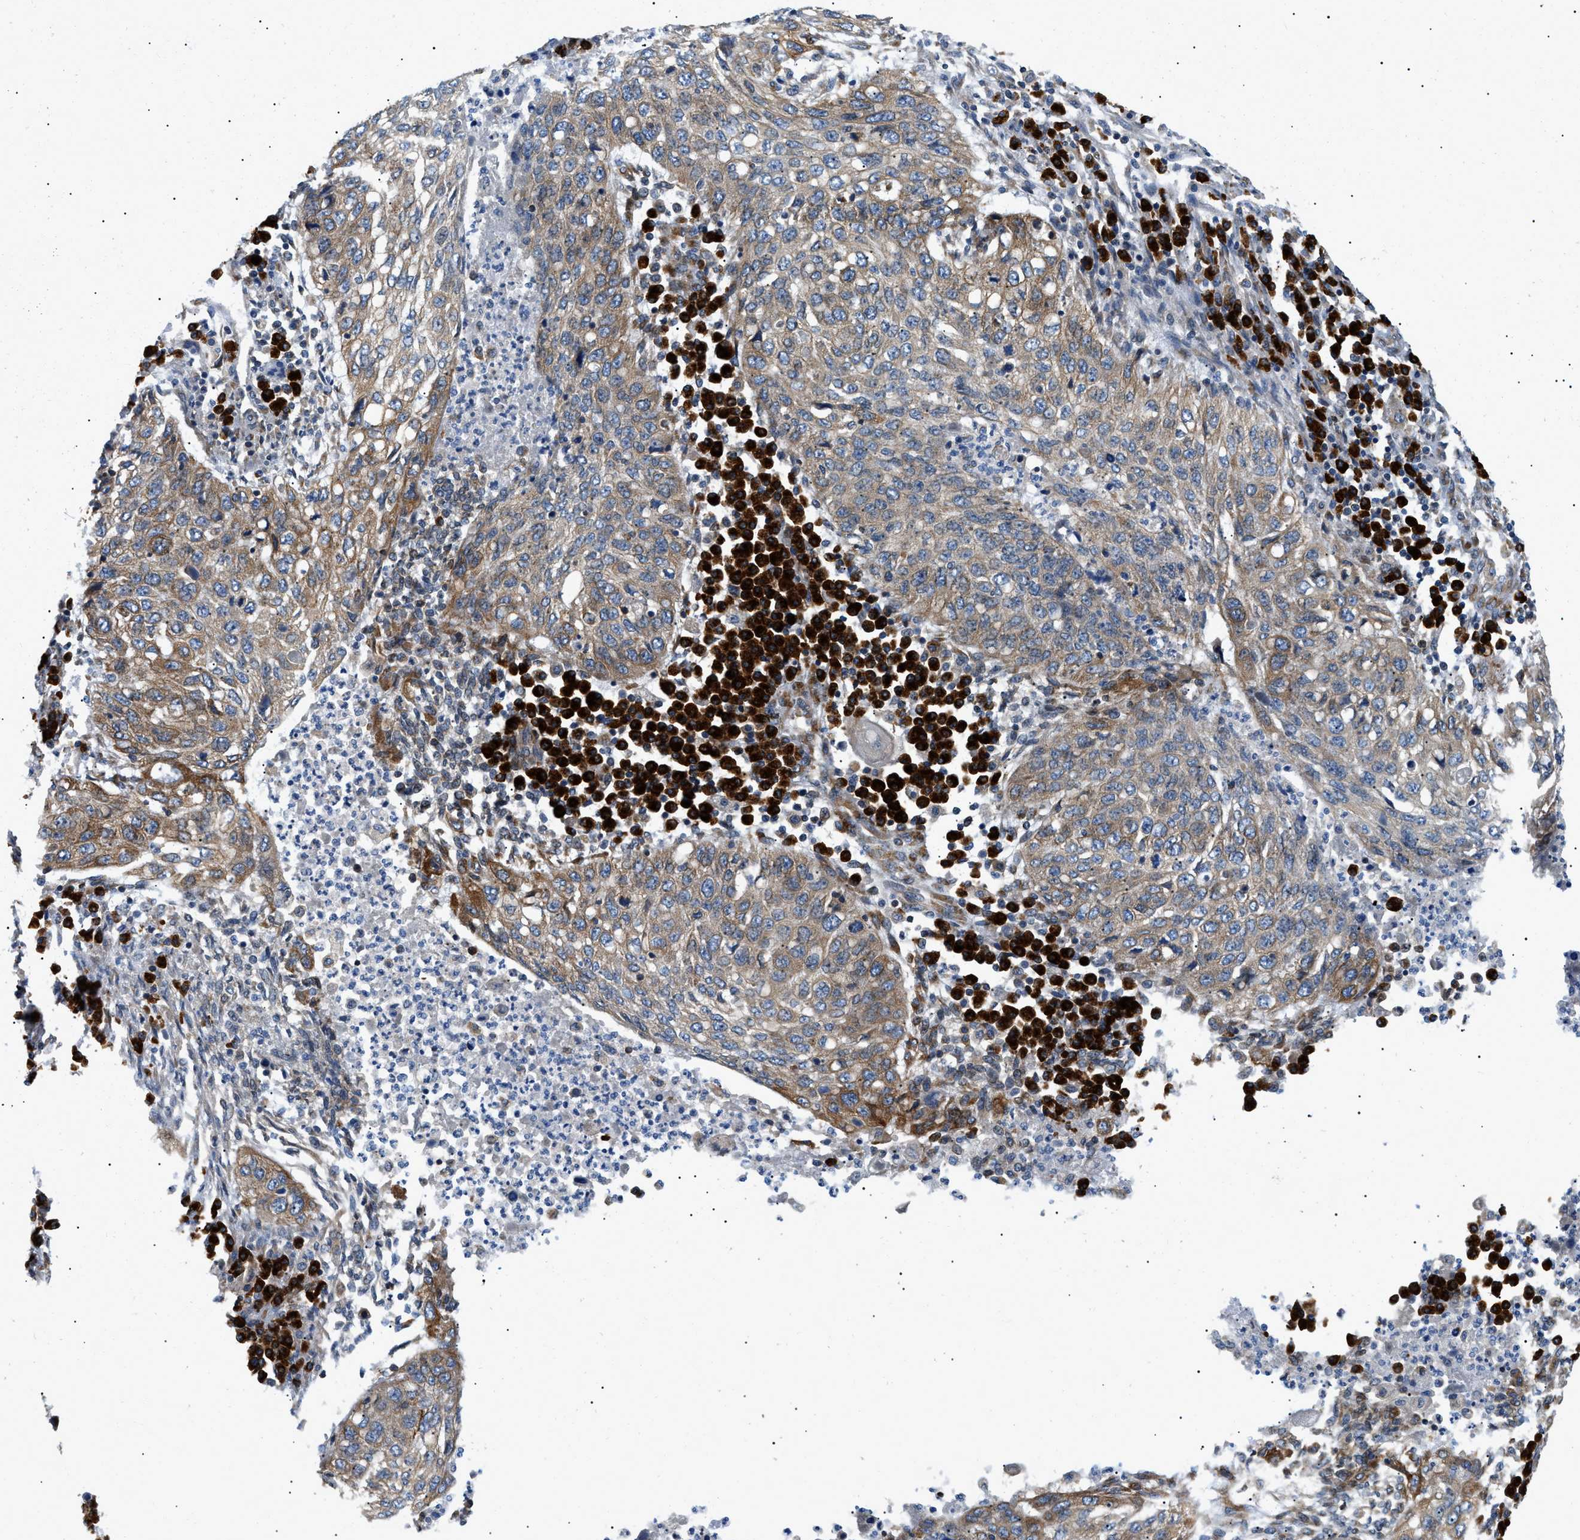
{"staining": {"intensity": "moderate", "quantity": ">75%", "location": "cytoplasmic/membranous"}, "tissue": "lung cancer", "cell_type": "Tumor cells", "image_type": "cancer", "snomed": [{"axis": "morphology", "description": "Squamous cell carcinoma, NOS"}, {"axis": "topography", "description": "Lung"}], "caption": "This micrograph demonstrates immunohistochemistry (IHC) staining of lung cancer (squamous cell carcinoma), with medium moderate cytoplasmic/membranous staining in approximately >75% of tumor cells.", "gene": "DERL1", "patient": {"sex": "female", "age": 63}}